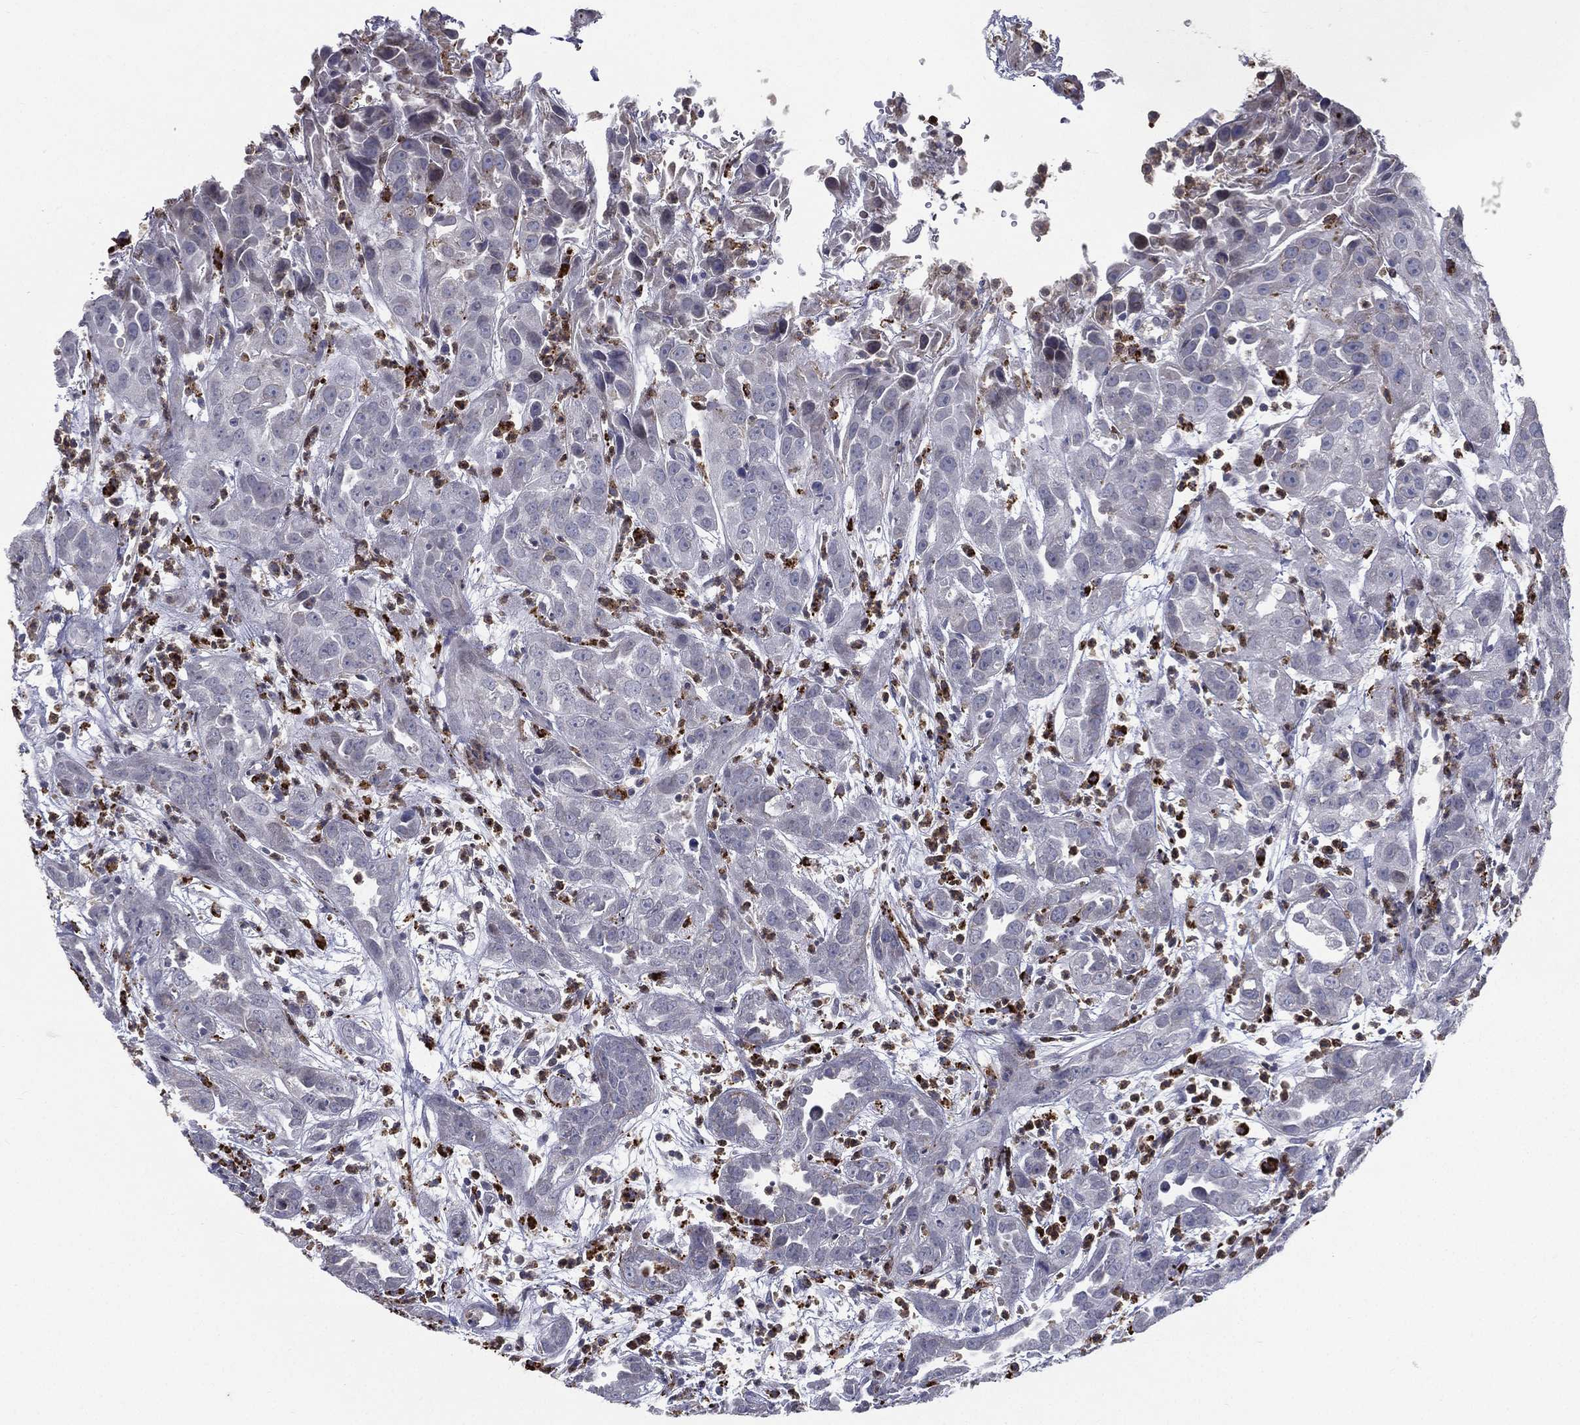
{"staining": {"intensity": "negative", "quantity": "none", "location": "none"}, "tissue": "urothelial cancer", "cell_type": "Tumor cells", "image_type": "cancer", "snomed": [{"axis": "morphology", "description": "Urothelial carcinoma, High grade"}, {"axis": "topography", "description": "Urinary bladder"}], "caption": "Immunohistochemistry (IHC) of human urothelial carcinoma (high-grade) displays no positivity in tumor cells.", "gene": "EVI2B", "patient": {"sex": "female", "age": 41}}